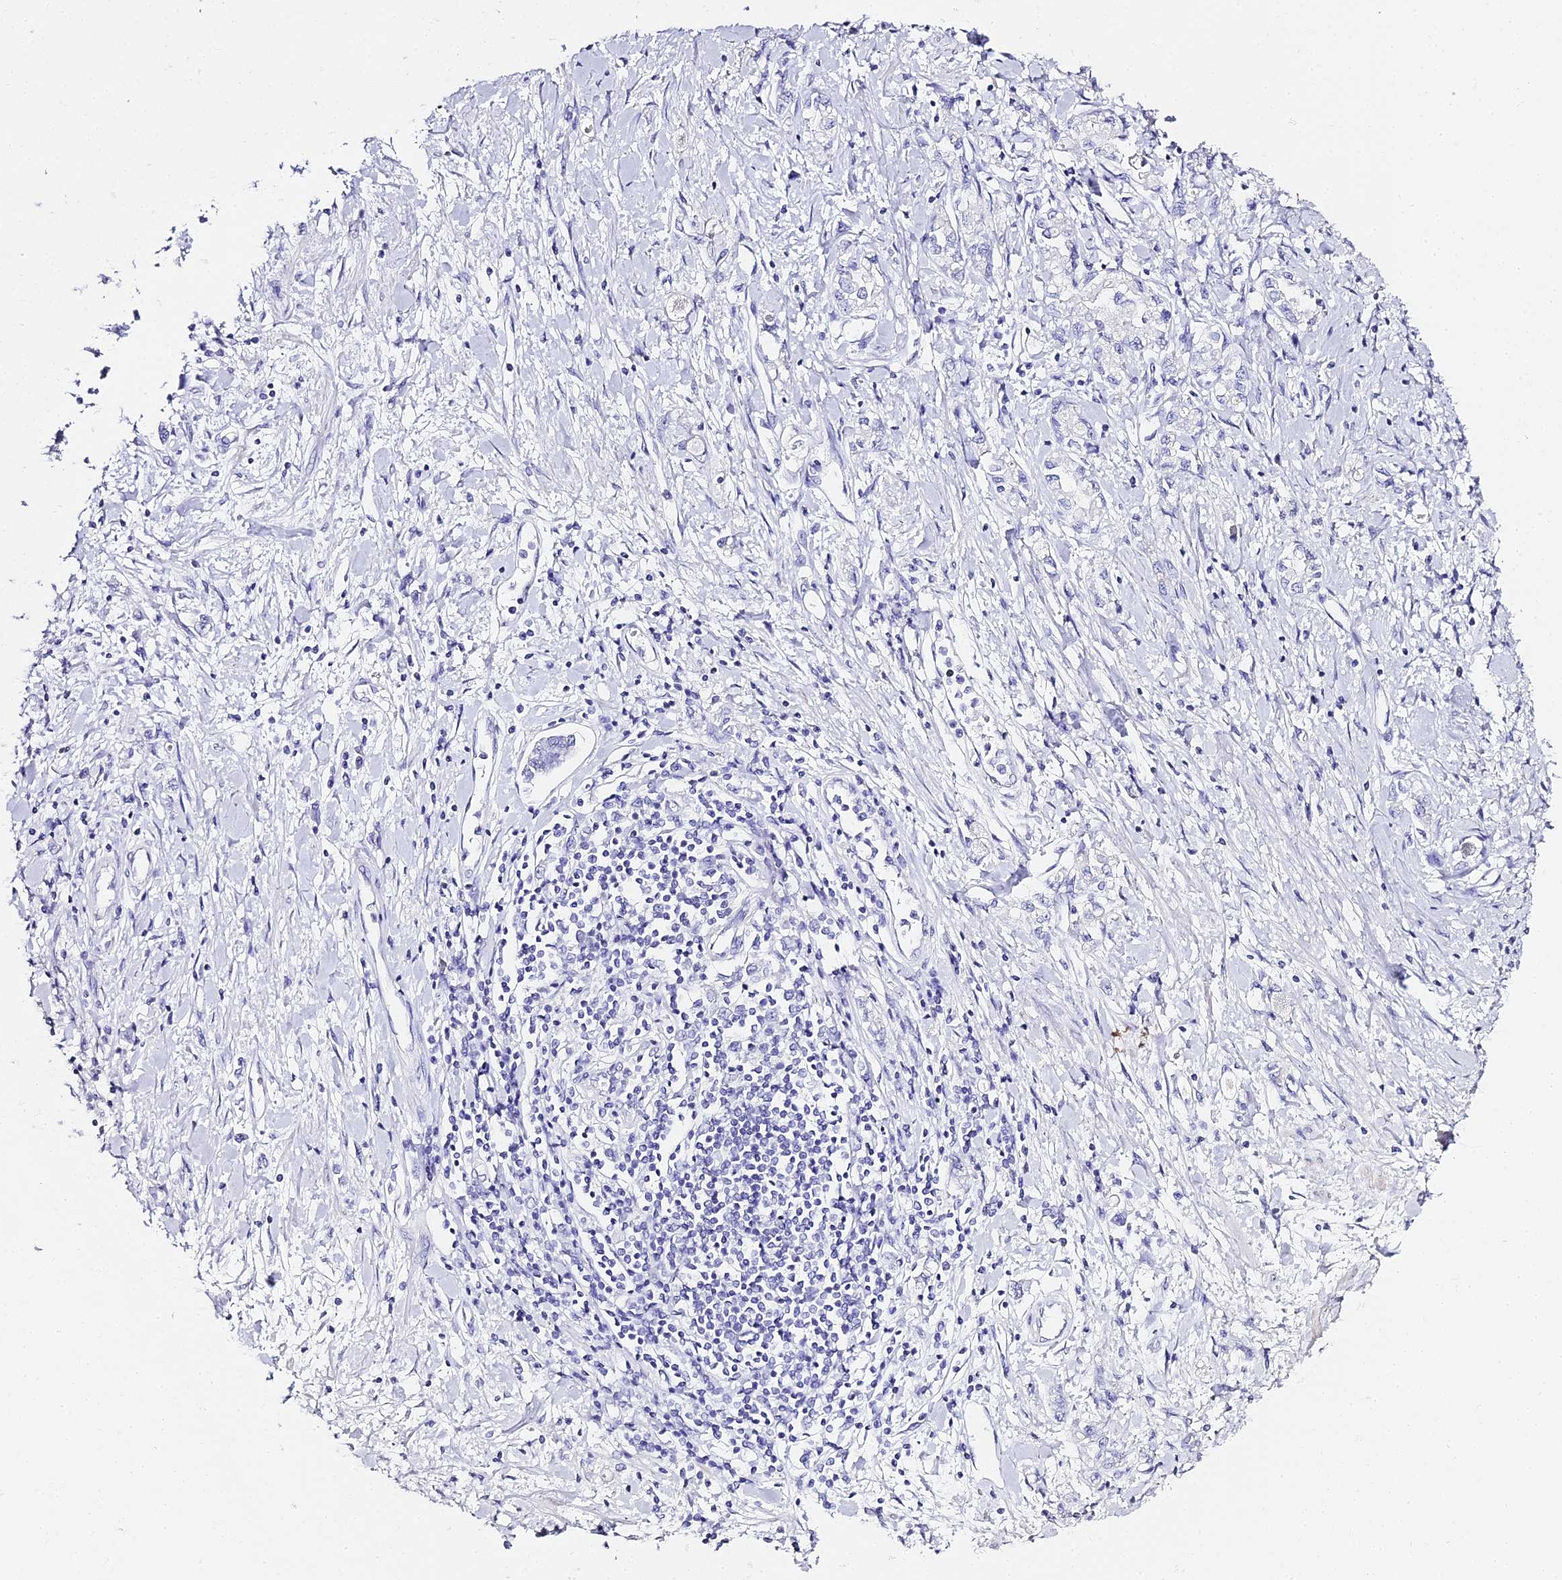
{"staining": {"intensity": "negative", "quantity": "none", "location": "none"}, "tissue": "stomach cancer", "cell_type": "Tumor cells", "image_type": "cancer", "snomed": [{"axis": "morphology", "description": "Adenocarcinoma, NOS"}, {"axis": "topography", "description": "Stomach"}], "caption": "Immunohistochemistry image of neoplastic tissue: stomach adenocarcinoma stained with DAB demonstrates no significant protein expression in tumor cells. (DAB immunohistochemistry, high magnification).", "gene": "ABHD14A-ACY1", "patient": {"sex": "female", "age": 76}}